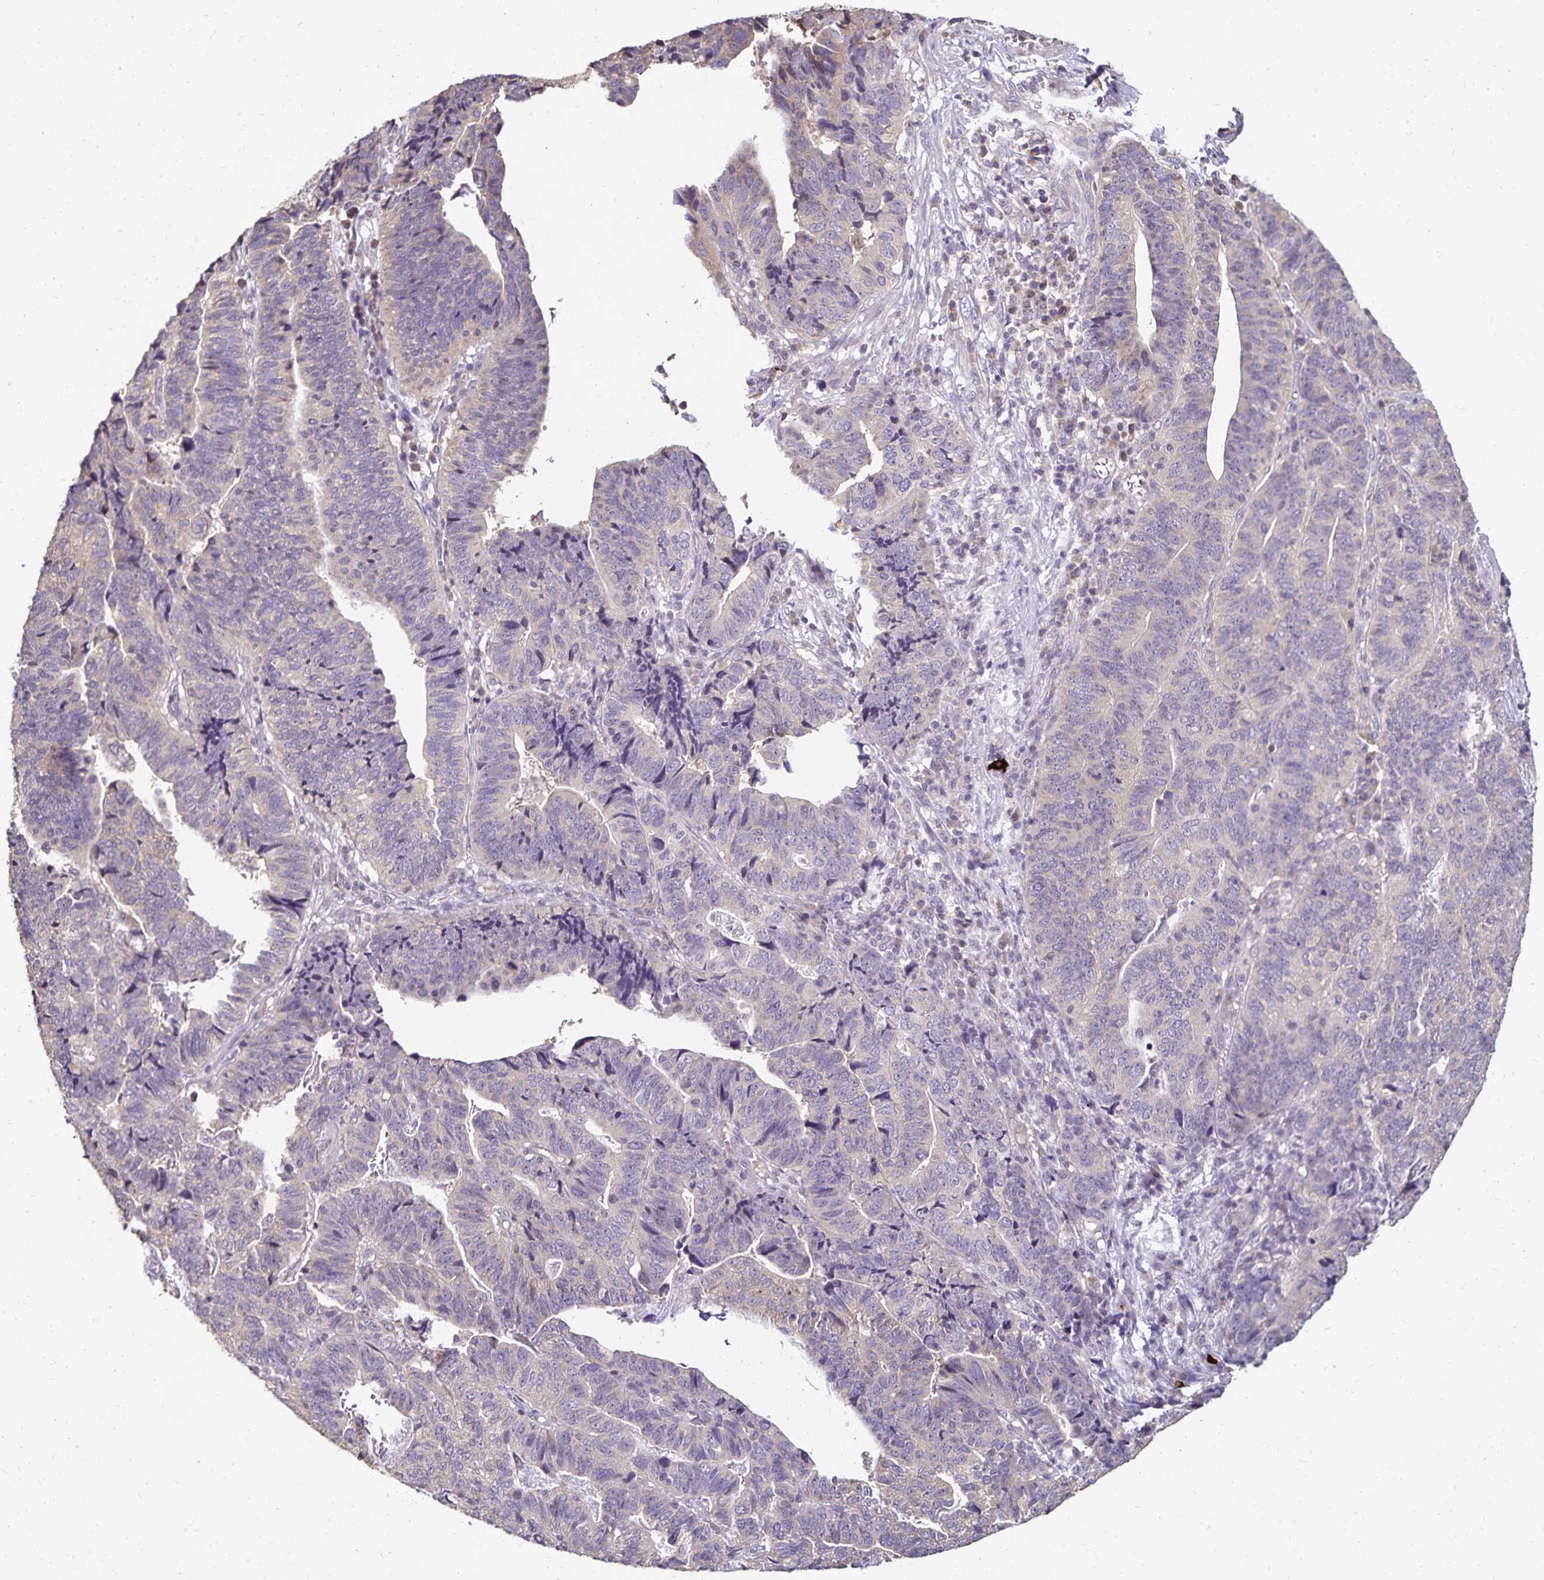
{"staining": {"intensity": "negative", "quantity": "none", "location": "none"}, "tissue": "stomach cancer", "cell_type": "Tumor cells", "image_type": "cancer", "snomed": [{"axis": "morphology", "description": "Adenocarcinoma, NOS"}, {"axis": "topography", "description": "Stomach, upper"}], "caption": "A high-resolution histopathology image shows IHC staining of adenocarcinoma (stomach), which shows no significant staining in tumor cells. The staining is performed using DAB brown chromogen with nuclei counter-stained in using hematoxylin.", "gene": "EMC10", "patient": {"sex": "female", "age": 67}}